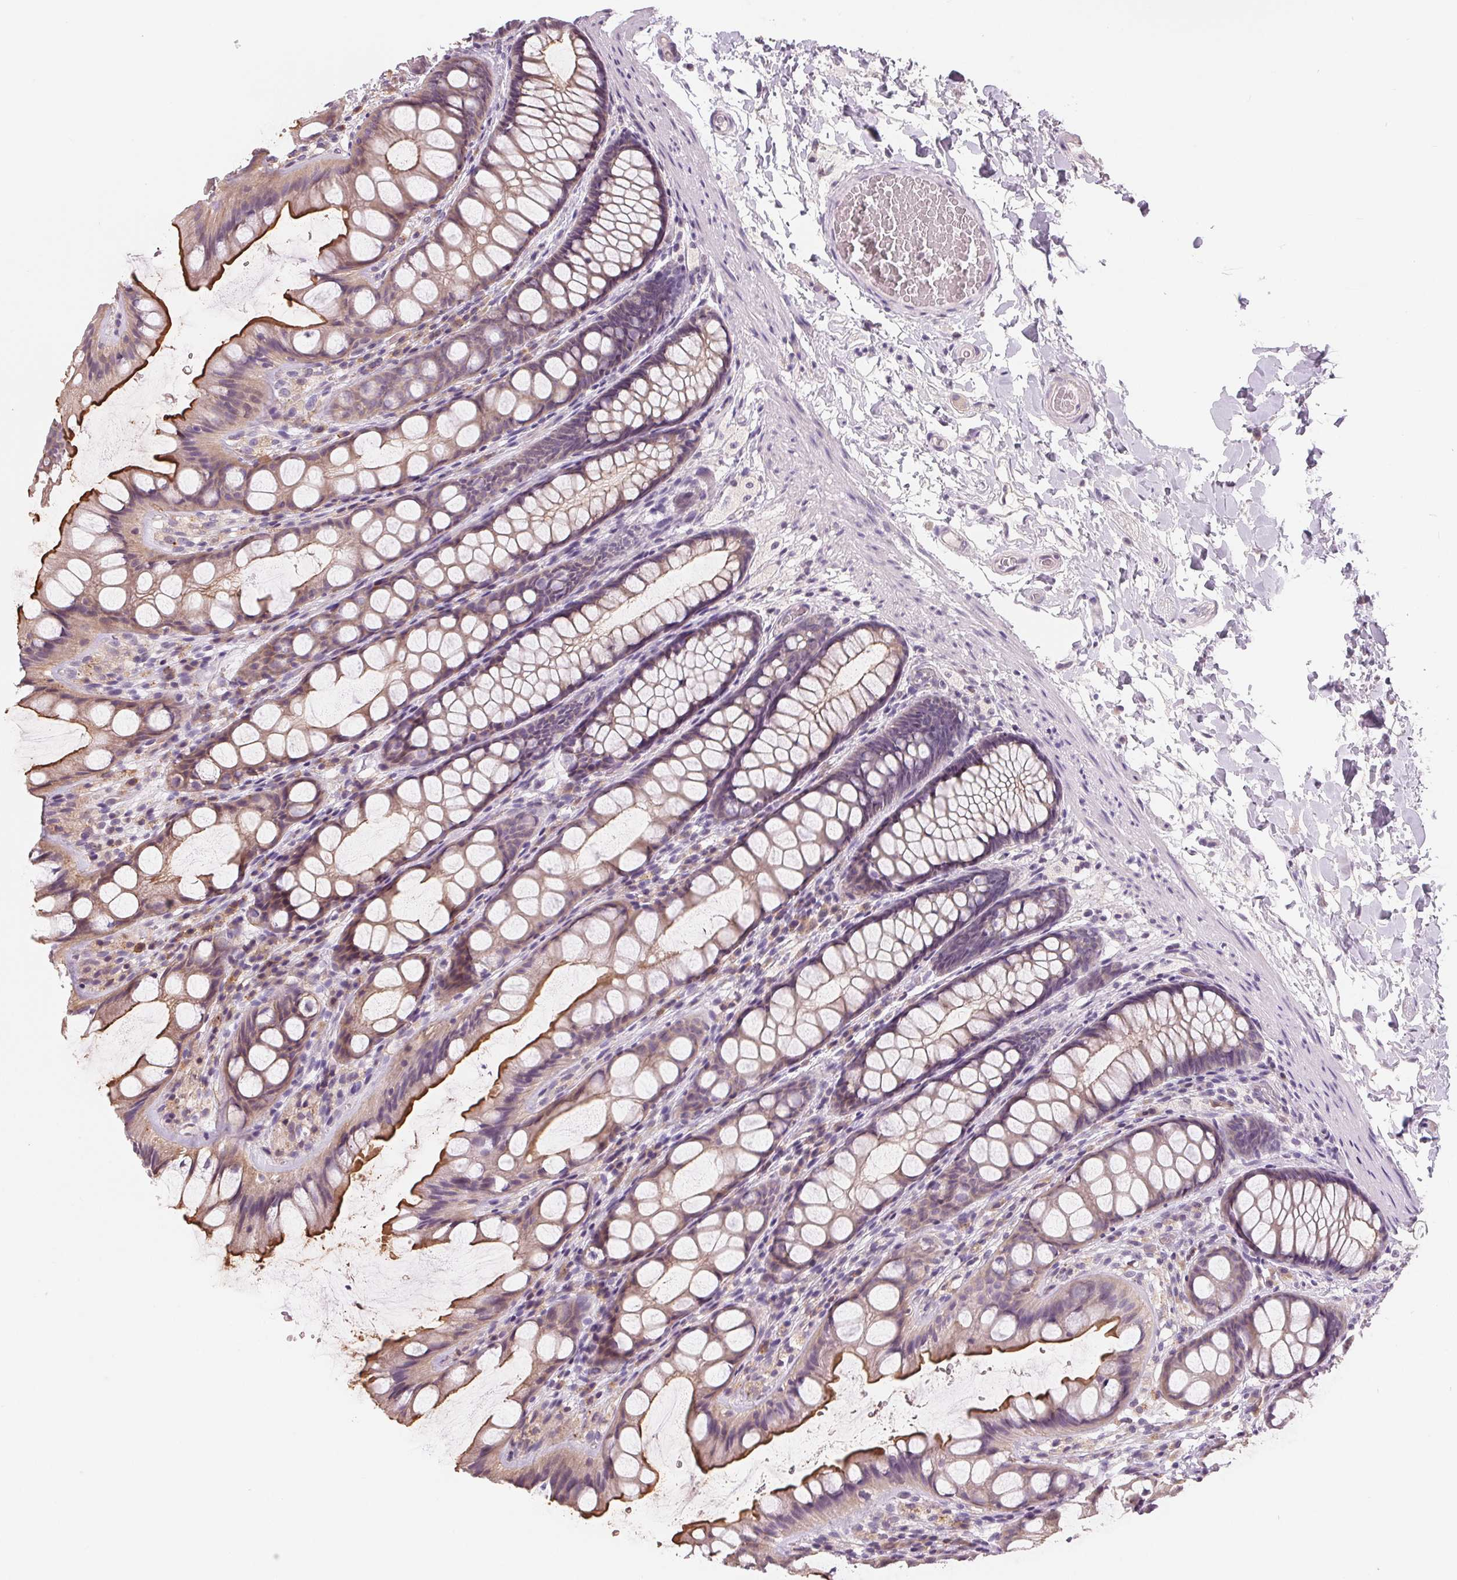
{"staining": {"intensity": "moderate", "quantity": "<25%", "location": "cytoplasmic/membranous"}, "tissue": "colon", "cell_type": "Endothelial cells", "image_type": "normal", "snomed": [{"axis": "morphology", "description": "Normal tissue, NOS"}, {"axis": "topography", "description": "Colon"}], "caption": "Immunohistochemistry (DAB) staining of unremarkable colon displays moderate cytoplasmic/membranous protein positivity in about <25% of endothelial cells. (IHC, brightfield microscopy, high magnification).", "gene": "VTCN1", "patient": {"sex": "male", "age": 47}}